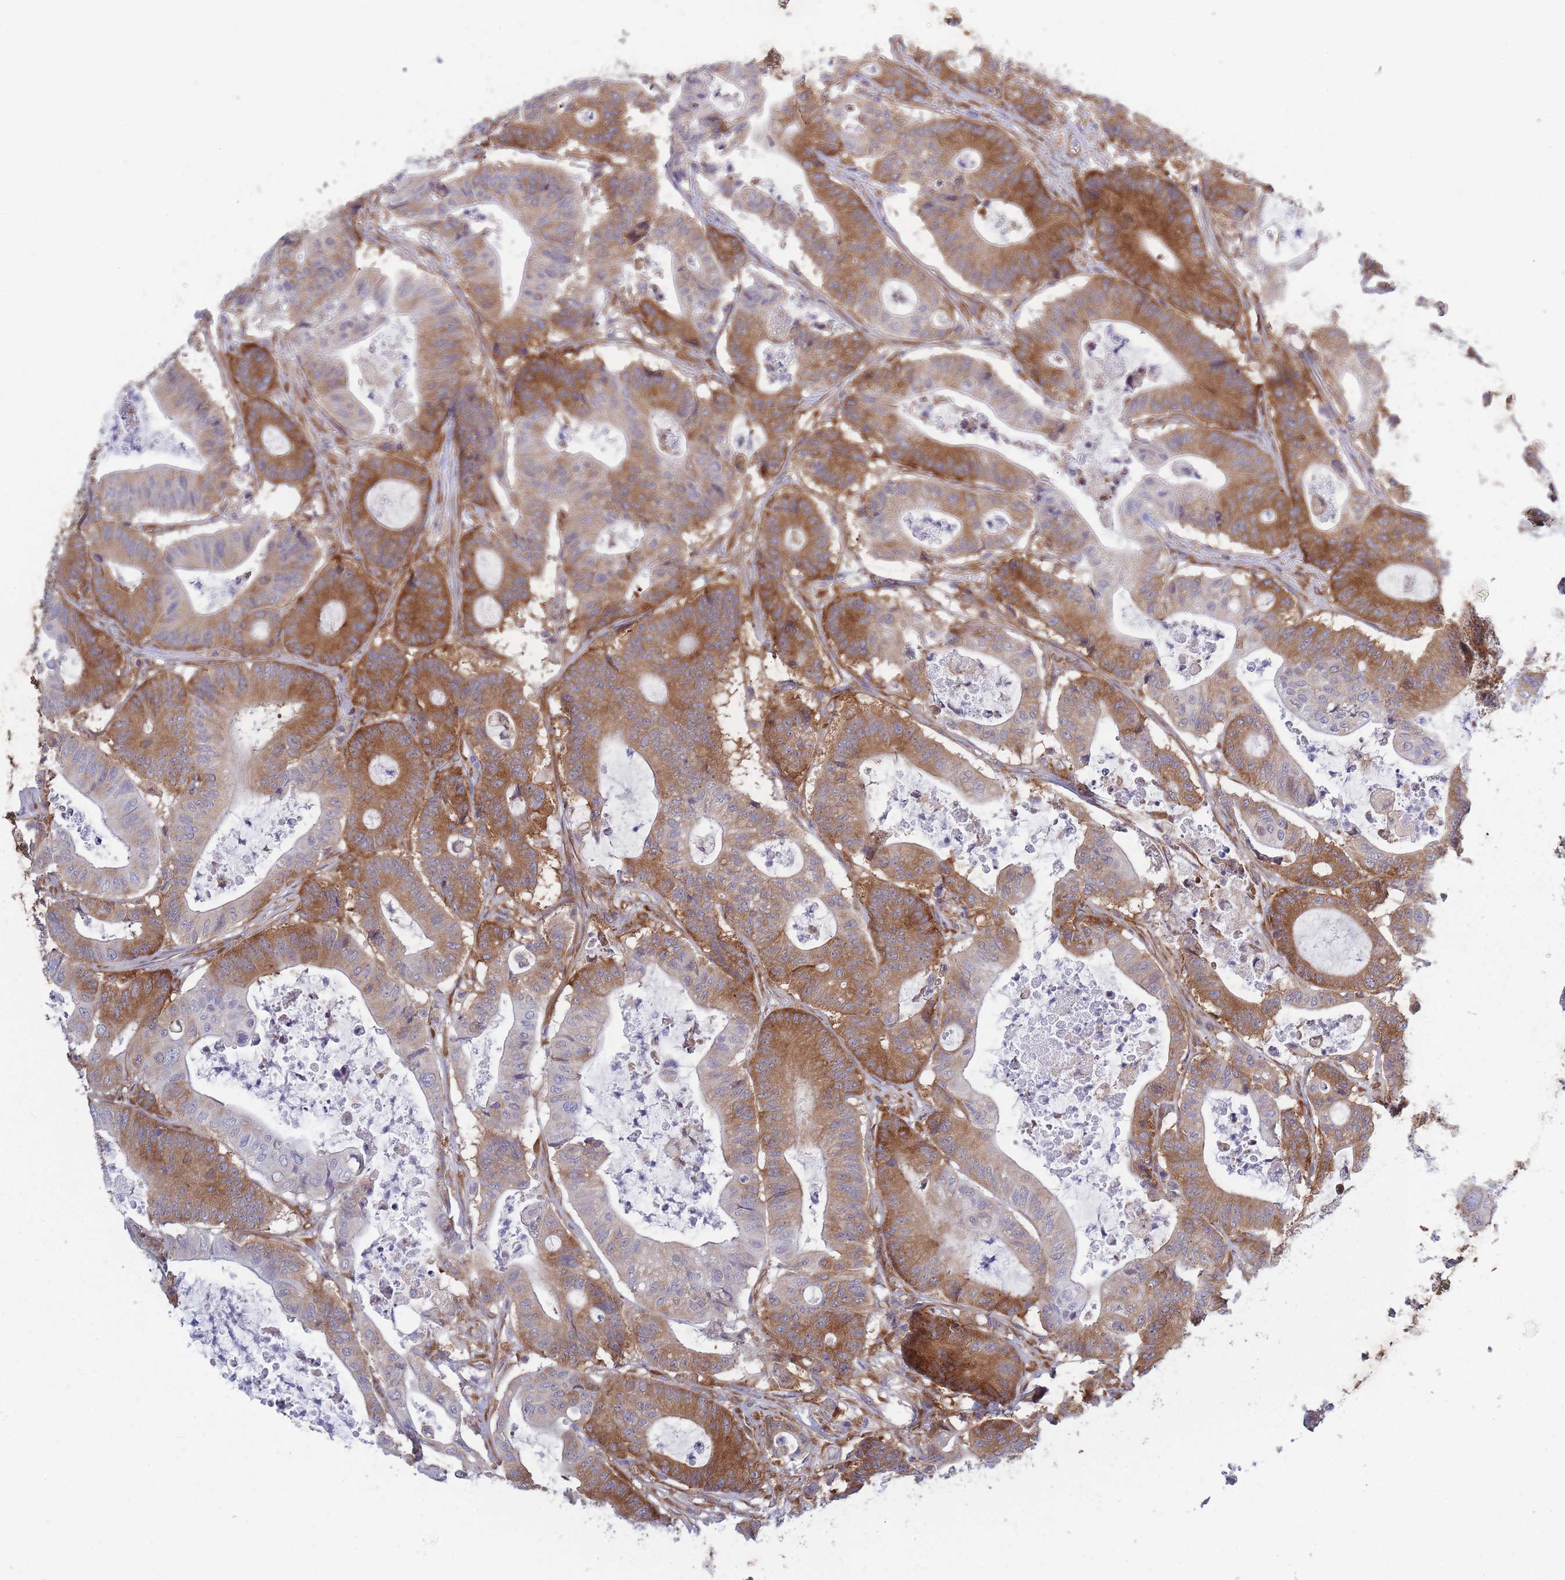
{"staining": {"intensity": "moderate", "quantity": ">75%", "location": "cytoplasmic/membranous"}, "tissue": "colorectal cancer", "cell_type": "Tumor cells", "image_type": "cancer", "snomed": [{"axis": "morphology", "description": "Adenocarcinoma, NOS"}, {"axis": "topography", "description": "Colon"}], "caption": "Colorectal adenocarcinoma stained with a brown dye shows moderate cytoplasmic/membranous positive staining in approximately >75% of tumor cells.", "gene": "CCDC124", "patient": {"sex": "female", "age": 84}}